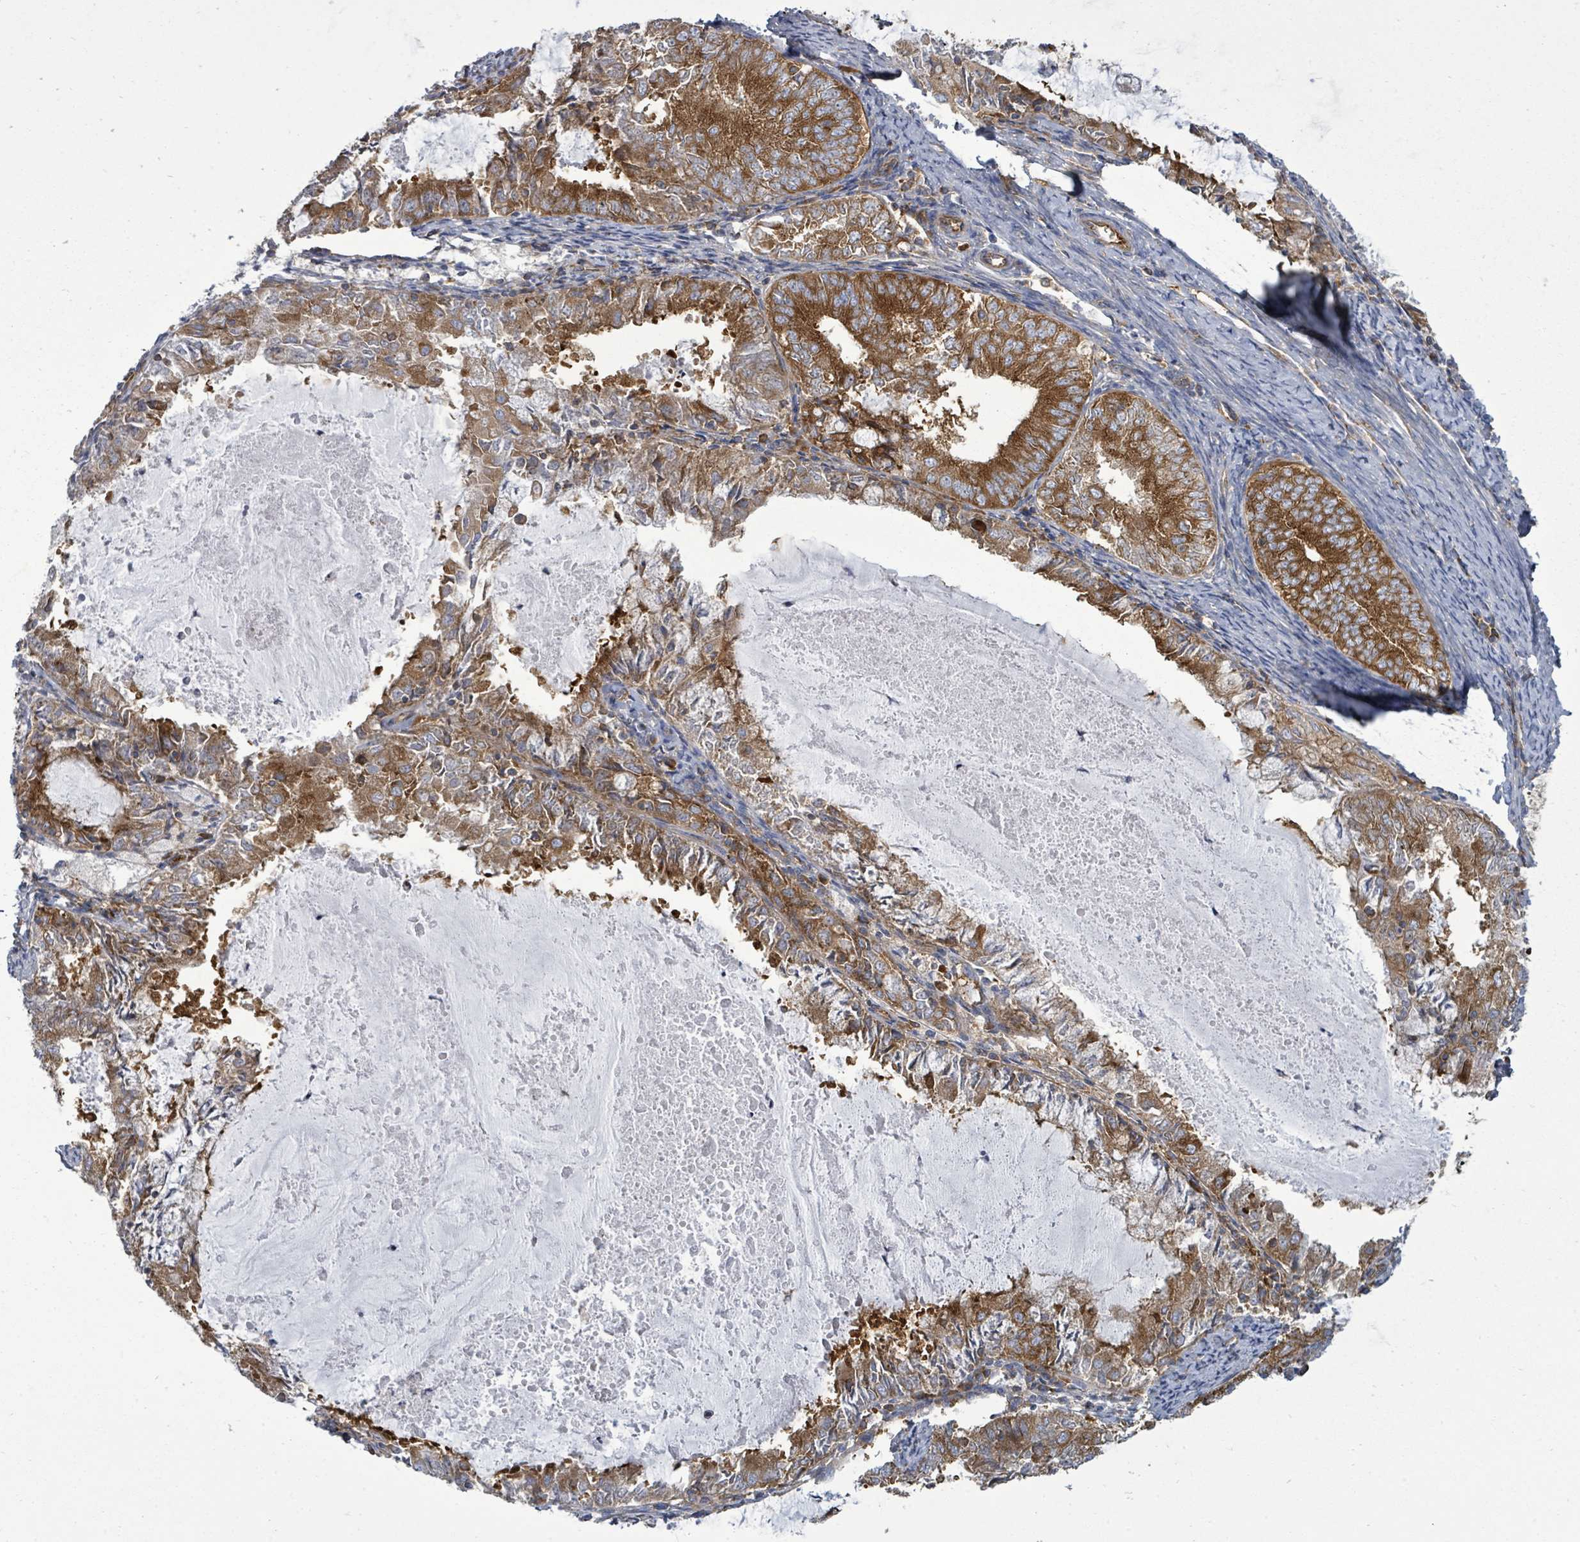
{"staining": {"intensity": "strong", "quantity": ">75%", "location": "cytoplasmic/membranous"}, "tissue": "endometrial cancer", "cell_type": "Tumor cells", "image_type": "cancer", "snomed": [{"axis": "morphology", "description": "Adenocarcinoma, NOS"}, {"axis": "topography", "description": "Endometrium"}], "caption": "Immunohistochemical staining of human endometrial cancer shows high levels of strong cytoplasmic/membranous protein staining in approximately >75% of tumor cells. The staining is performed using DAB (3,3'-diaminobenzidine) brown chromogen to label protein expression. The nuclei are counter-stained blue using hematoxylin.", "gene": "EIF3C", "patient": {"sex": "female", "age": 57}}